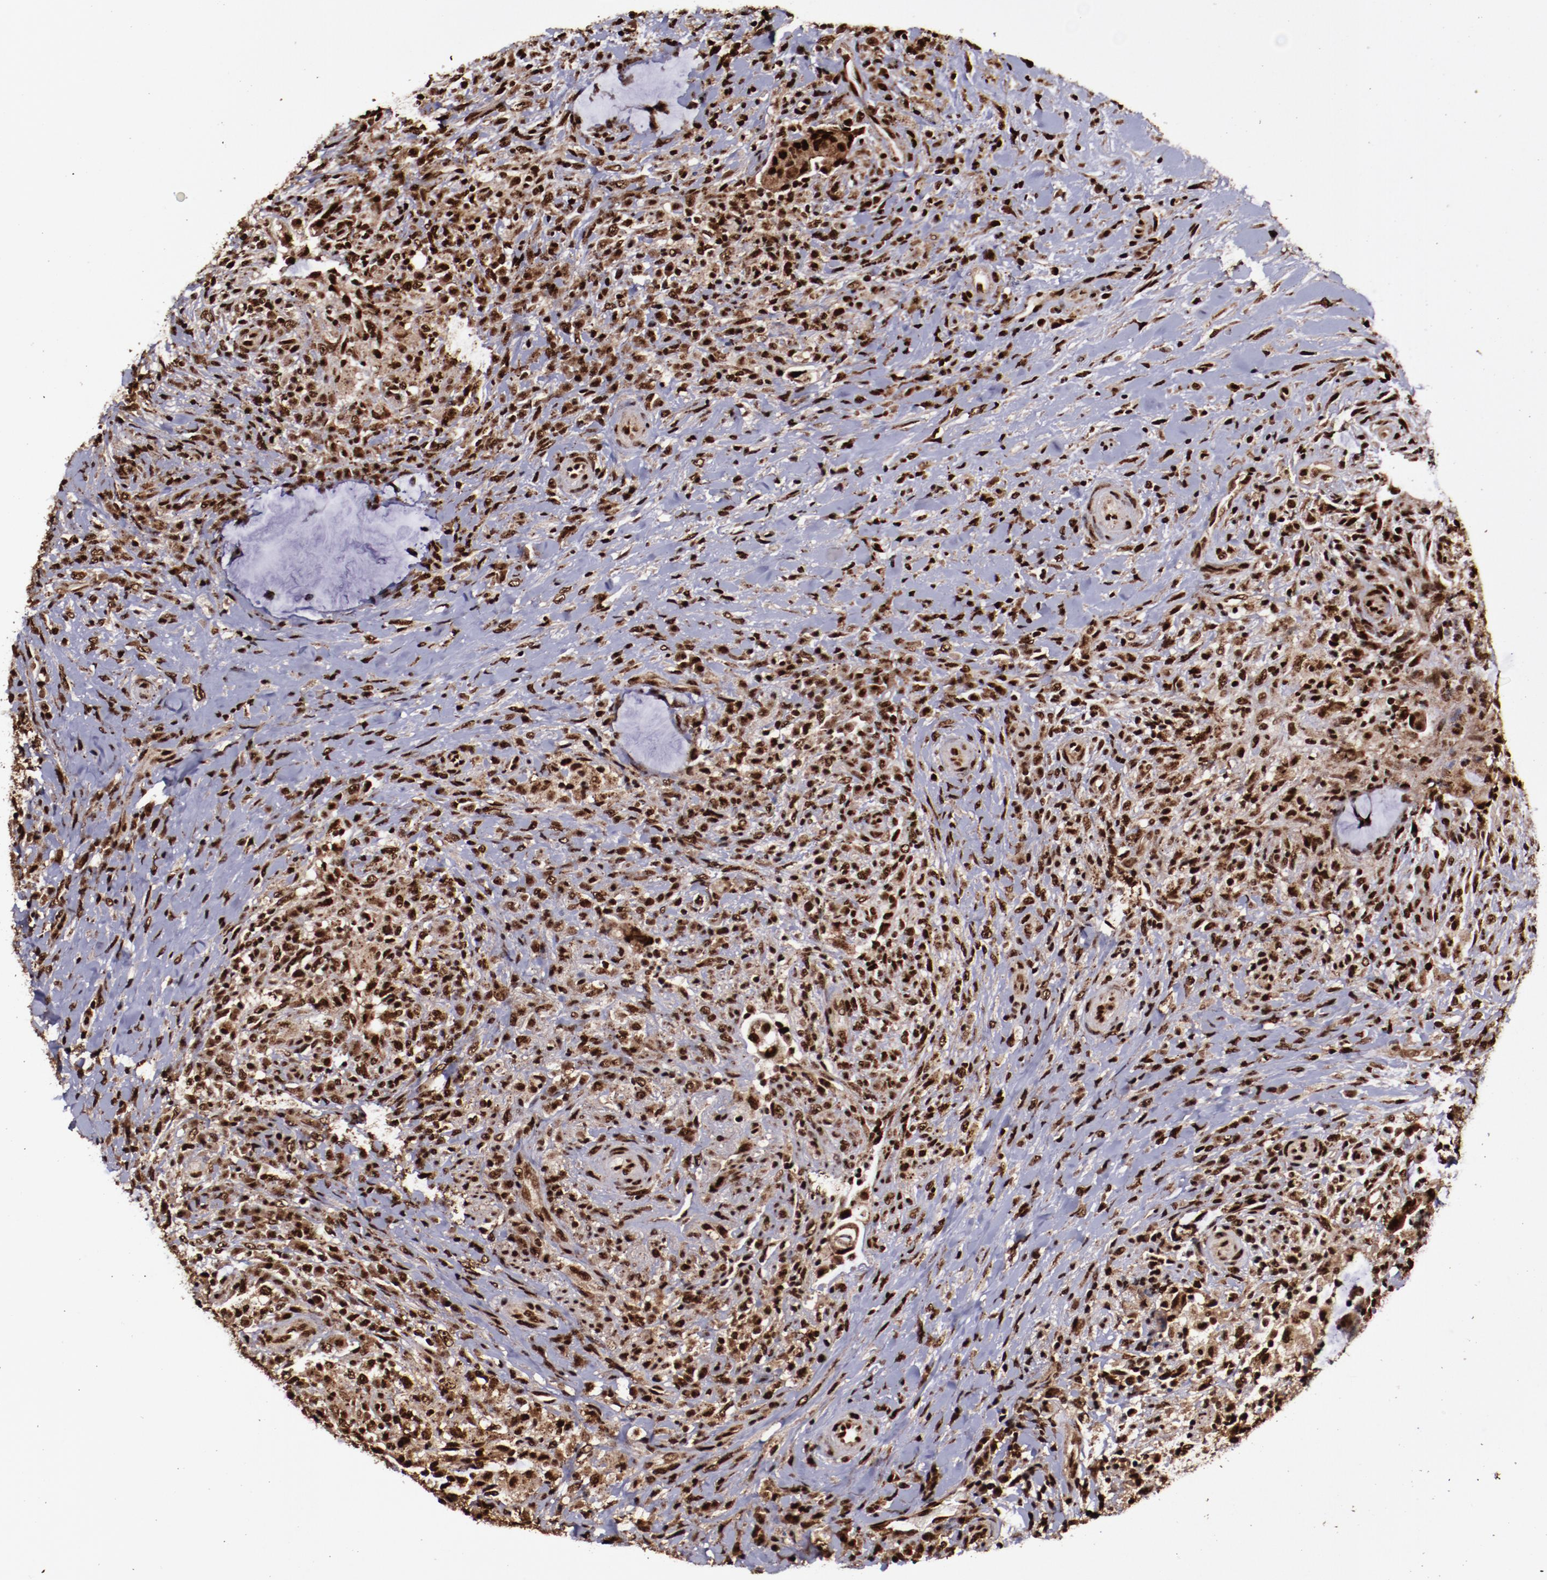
{"staining": {"intensity": "strong", "quantity": ">75%", "location": "cytoplasmic/membranous,nuclear"}, "tissue": "colorectal cancer", "cell_type": "Tumor cells", "image_type": "cancer", "snomed": [{"axis": "morphology", "description": "Adenocarcinoma, NOS"}, {"axis": "topography", "description": "Rectum"}], "caption": "A high-resolution image shows immunohistochemistry staining of colorectal cancer, which displays strong cytoplasmic/membranous and nuclear expression in about >75% of tumor cells.", "gene": "SNW1", "patient": {"sex": "female", "age": 71}}